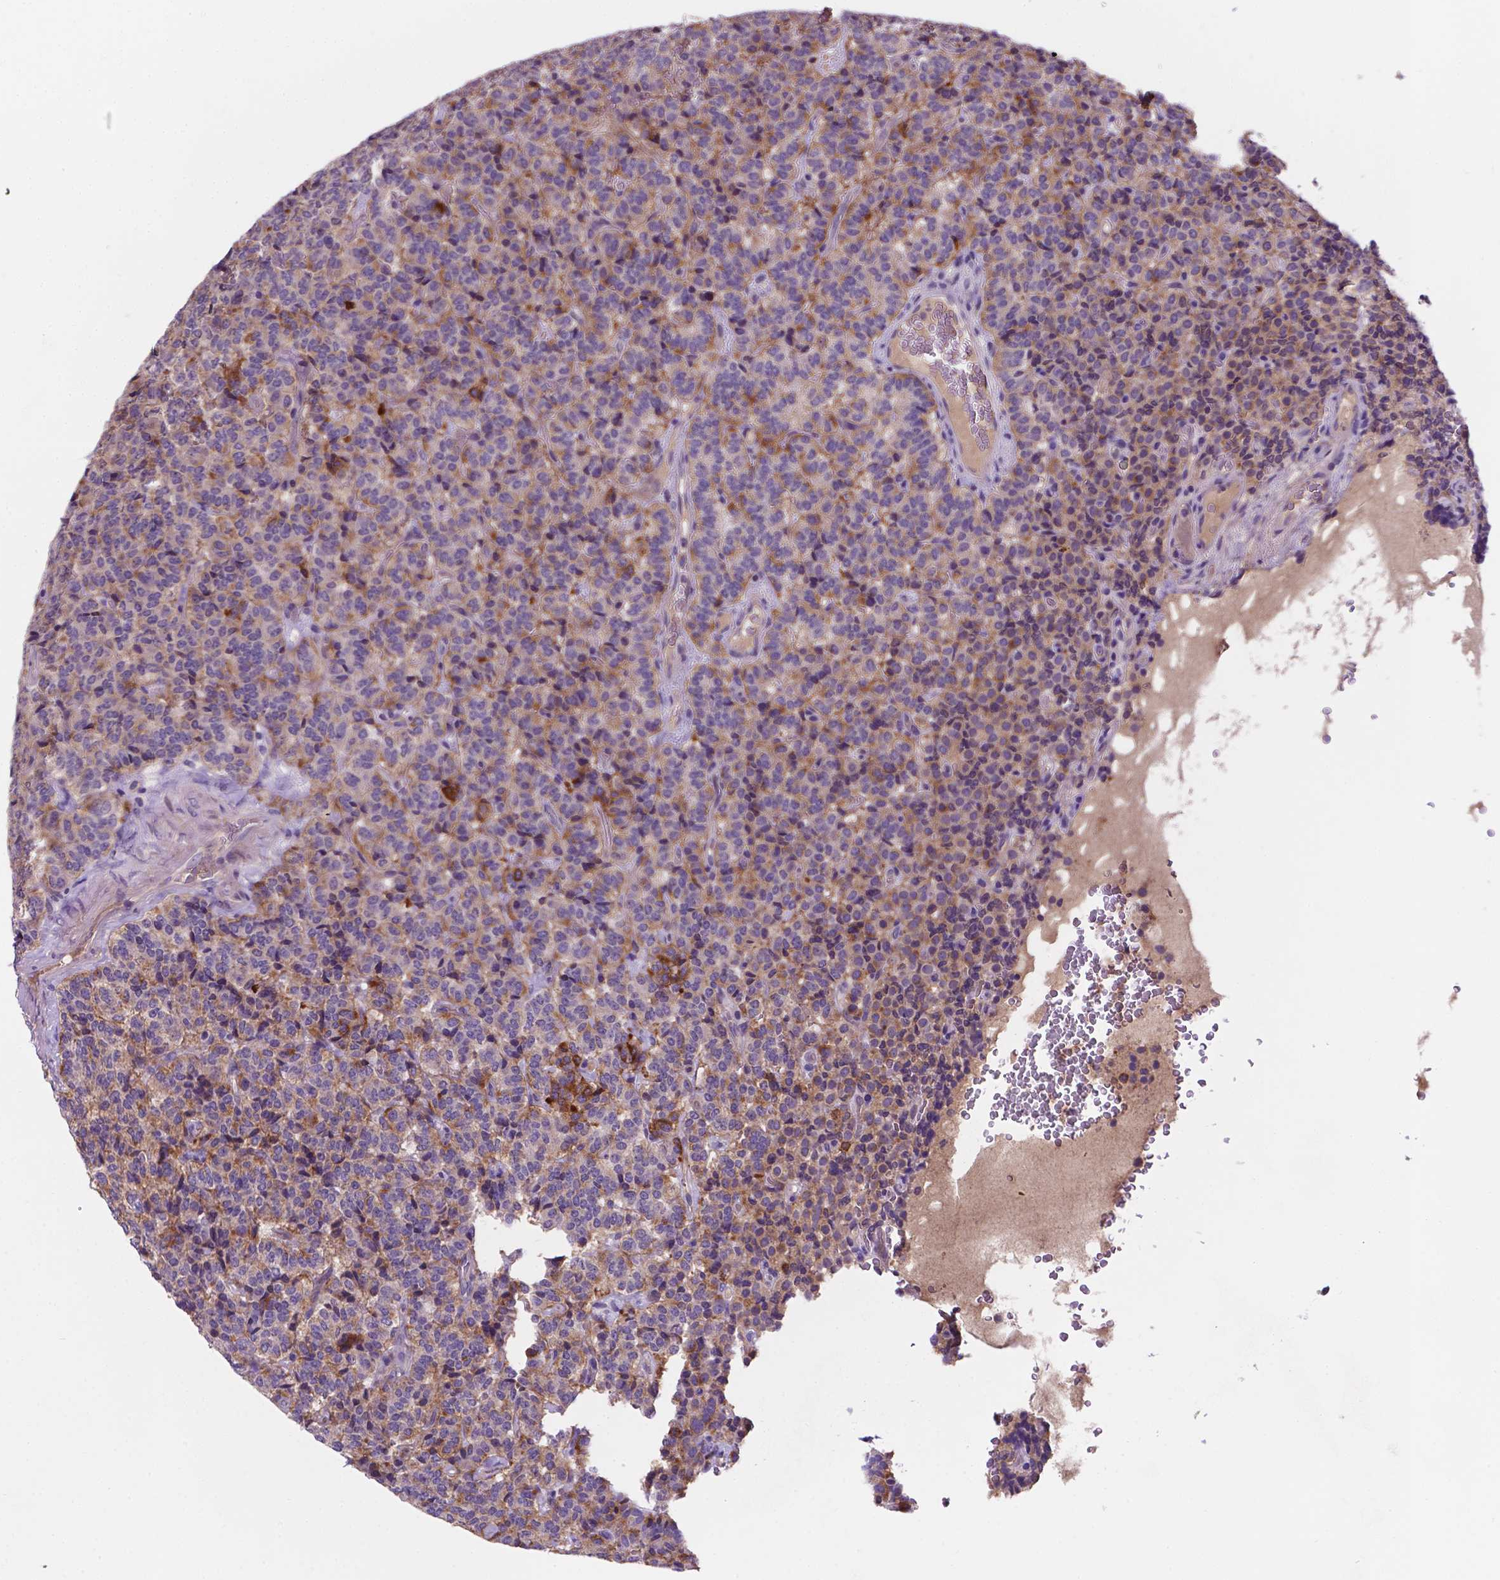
{"staining": {"intensity": "moderate", "quantity": ">75%", "location": "cytoplasmic/membranous"}, "tissue": "carcinoid", "cell_type": "Tumor cells", "image_type": "cancer", "snomed": [{"axis": "morphology", "description": "Carcinoid, malignant, NOS"}, {"axis": "topography", "description": "Pancreas"}], "caption": "Immunohistochemistry staining of carcinoid (malignant), which shows medium levels of moderate cytoplasmic/membranous staining in approximately >75% of tumor cells indicating moderate cytoplasmic/membranous protein positivity. The staining was performed using DAB (3,3'-diaminobenzidine) (brown) for protein detection and nuclei were counterstained in hematoxylin (blue).", "gene": "TM4SF20", "patient": {"sex": "male", "age": 36}}